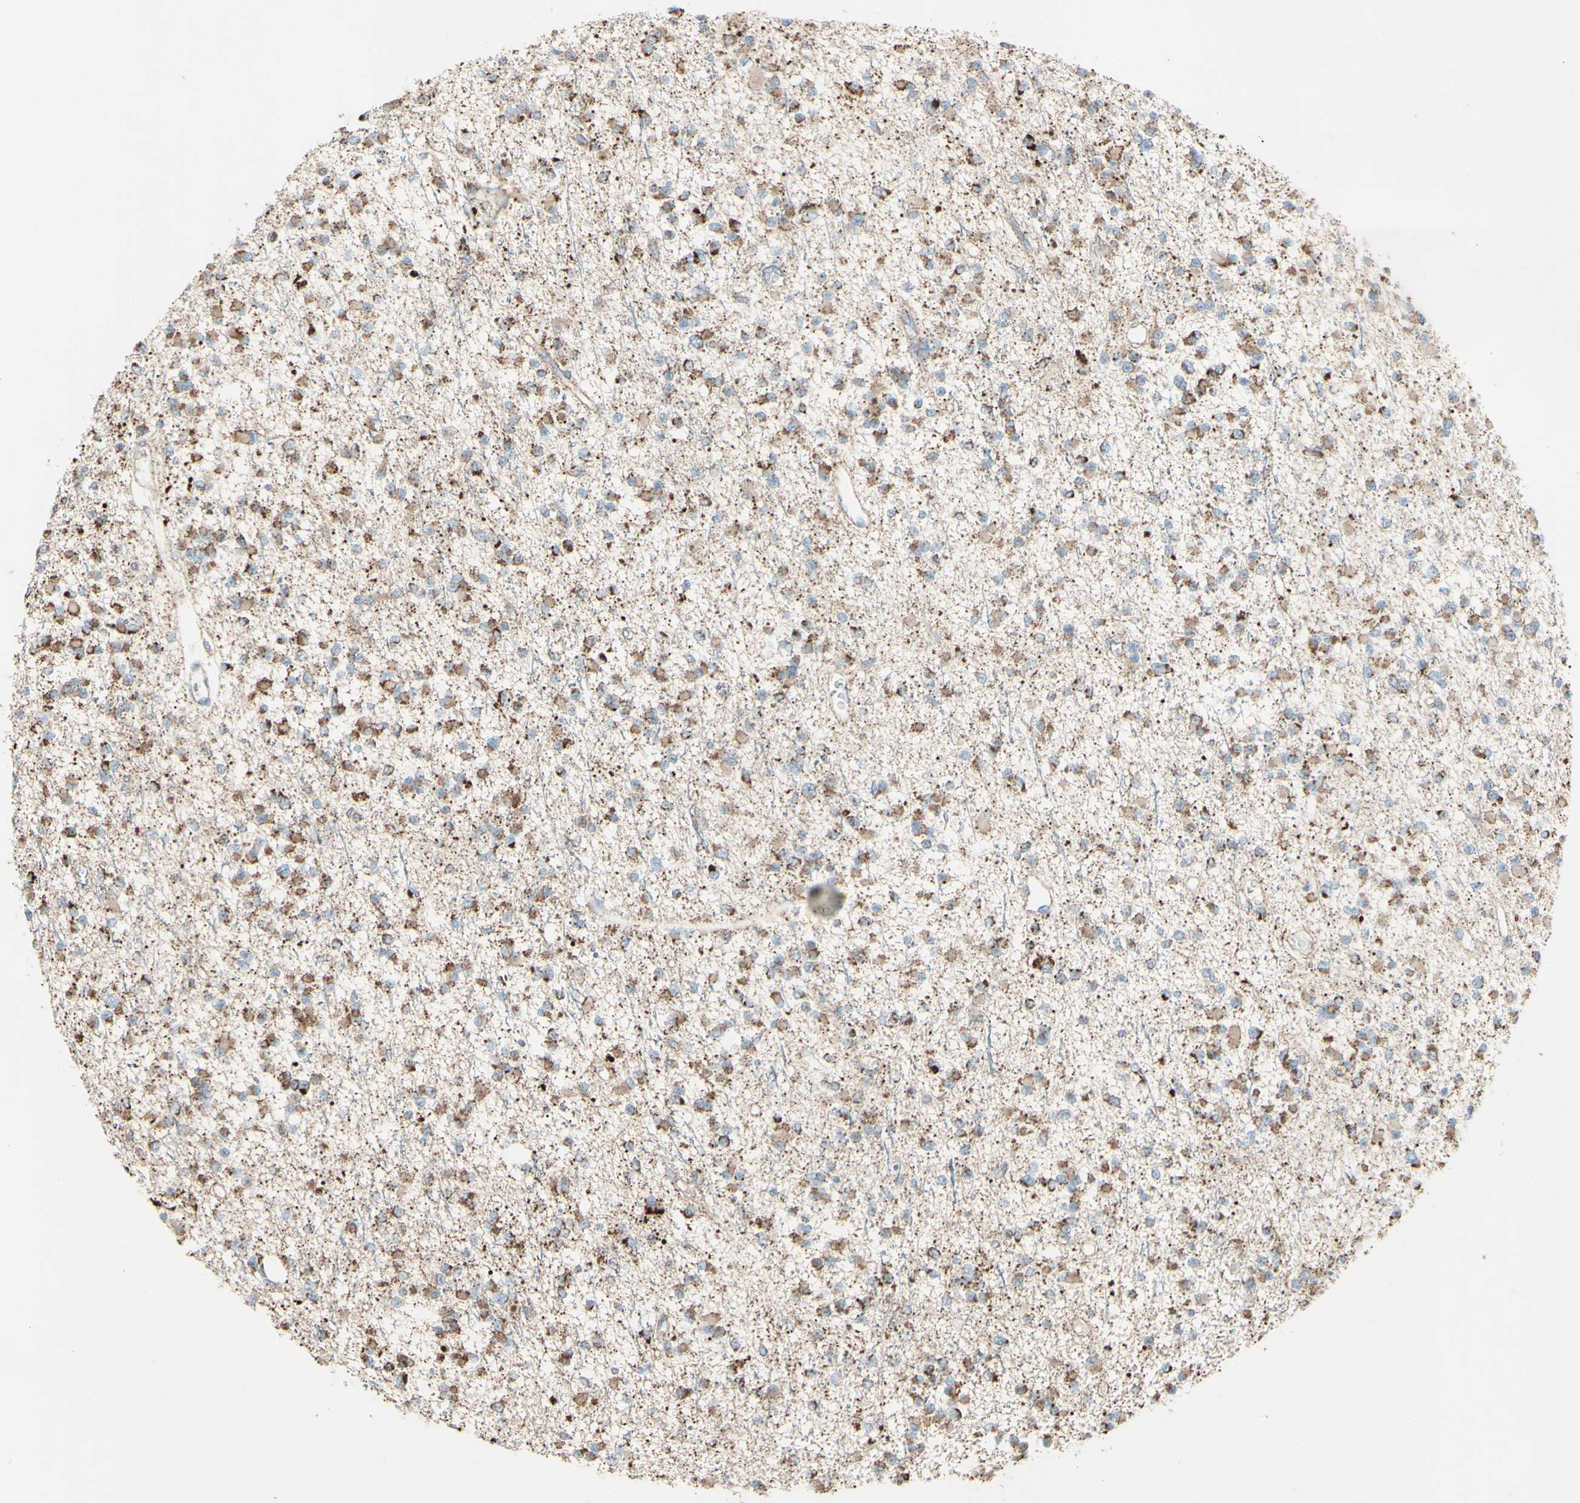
{"staining": {"intensity": "moderate", "quantity": ">75%", "location": "cytoplasmic/membranous"}, "tissue": "glioma", "cell_type": "Tumor cells", "image_type": "cancer", "snomed": [{"axis": "morphology", "description": "Glioma, malignant, Low grade"}, {"axis": "topography", "description": "Brain"}], "caption": "Tumor cells exhibit moderate cytoplasmic/membranous expression in about >75% of cells in glioma. The protein of interest is shown in brown color, while the nuclei are stained blue.", "gene": "RHOT1", "patient": {"sex": "female", "age": 22}}